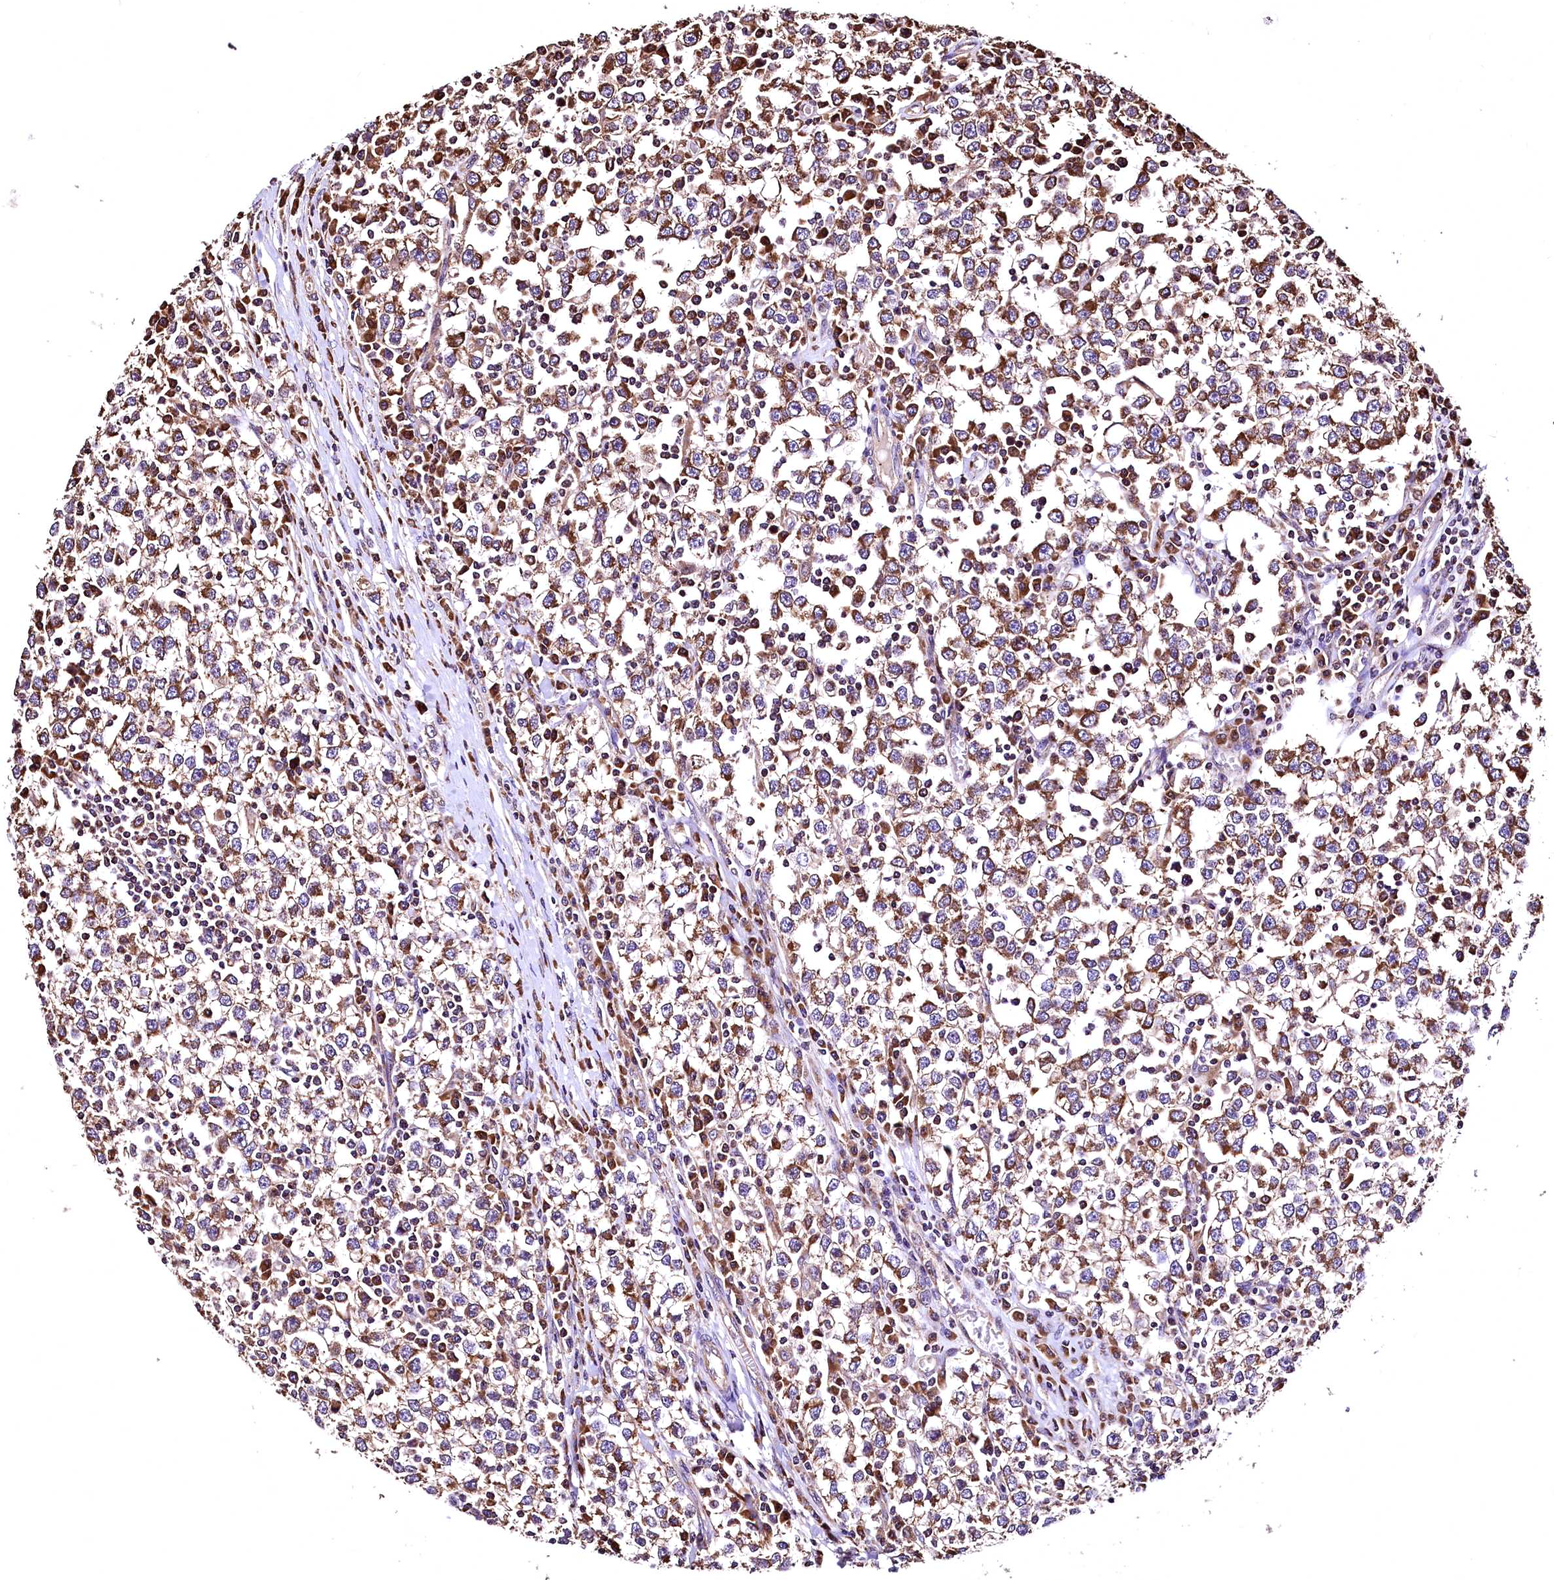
{"staining": {"intensity": "strong", "quantity": ">75%", "location": "cytoplasmic/membranous"}, "tissue": "testis cancer", "cell_type": "Tumor cells", "image_type": "cancer", "snomed": [{"axis": "morphology", "description": "Seminoma, NOS"}, {"axis": "topography", "description": "Testis"}], "caption": "Immunohistochemical staining of human seminoma (testis) shows high levels of strong cytoplasmic/membranous protein positivity in about >75% of tumor cells. (DAB IHC, brown staining for protein, blue staining for nuclei).", "gene": "LRSAM1", "patient": {"sex": "male", "age": 65}}